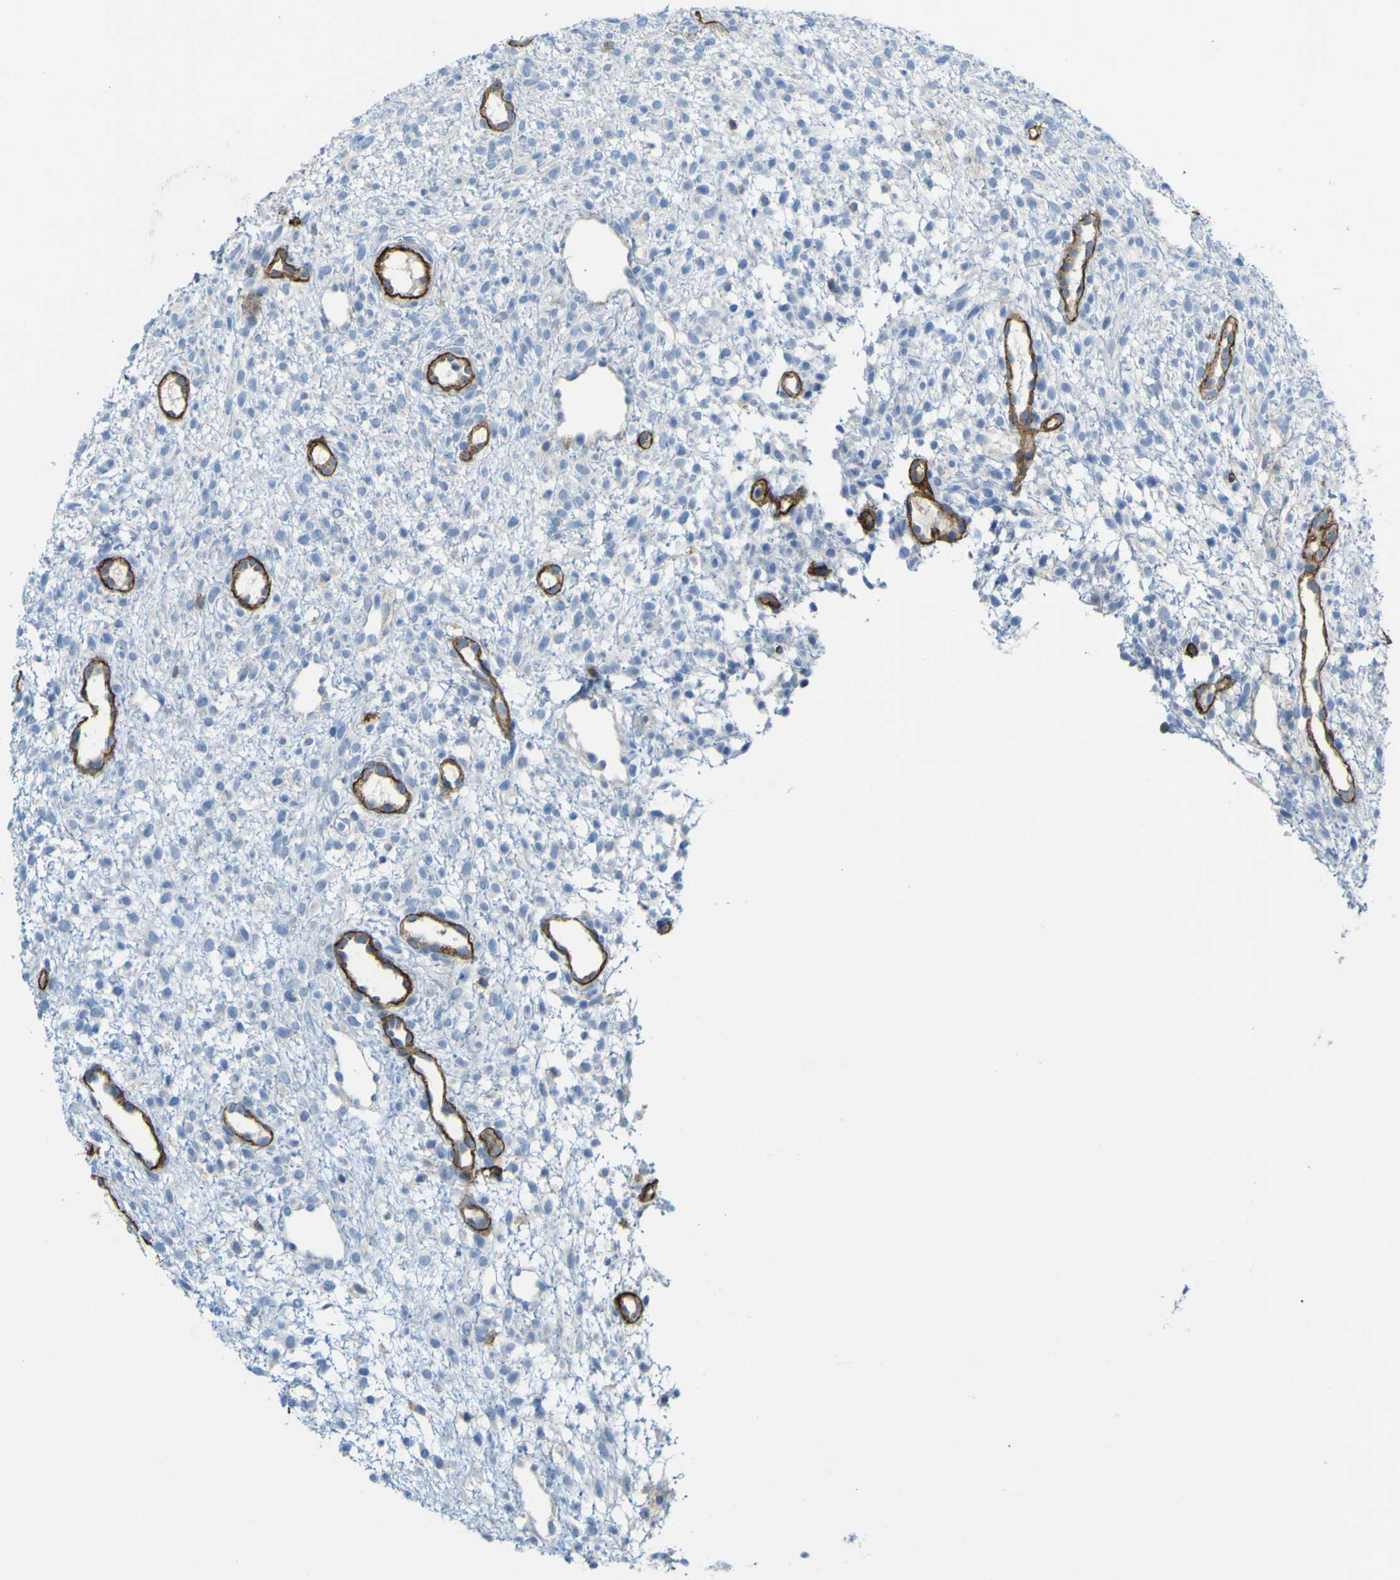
{"staining": {"intensity": "negative", "quantity": "none", "location": "none"}, "tissue": "ovary", "cell_type": "Ovarian stroma cells", "image_type": "normal", "snomed": [{"axis": "morphology", "description": "Normal tissue, NOS"}, {"axis": "morphology", "description": "Cyst, NOS"}, {"axis": "topography", "description": "Ovary"}], "caption": "Histopathology image shows no protein staining in ovarian stroma cells of normal ovary. Brightfield microscopy of immunohistochemistry (IHC) stained with DAB (brown) and hematoxylin (blue), captured at high magnification.", "gene": "CD93", "patient": {"sex": "female", "age": 18}}